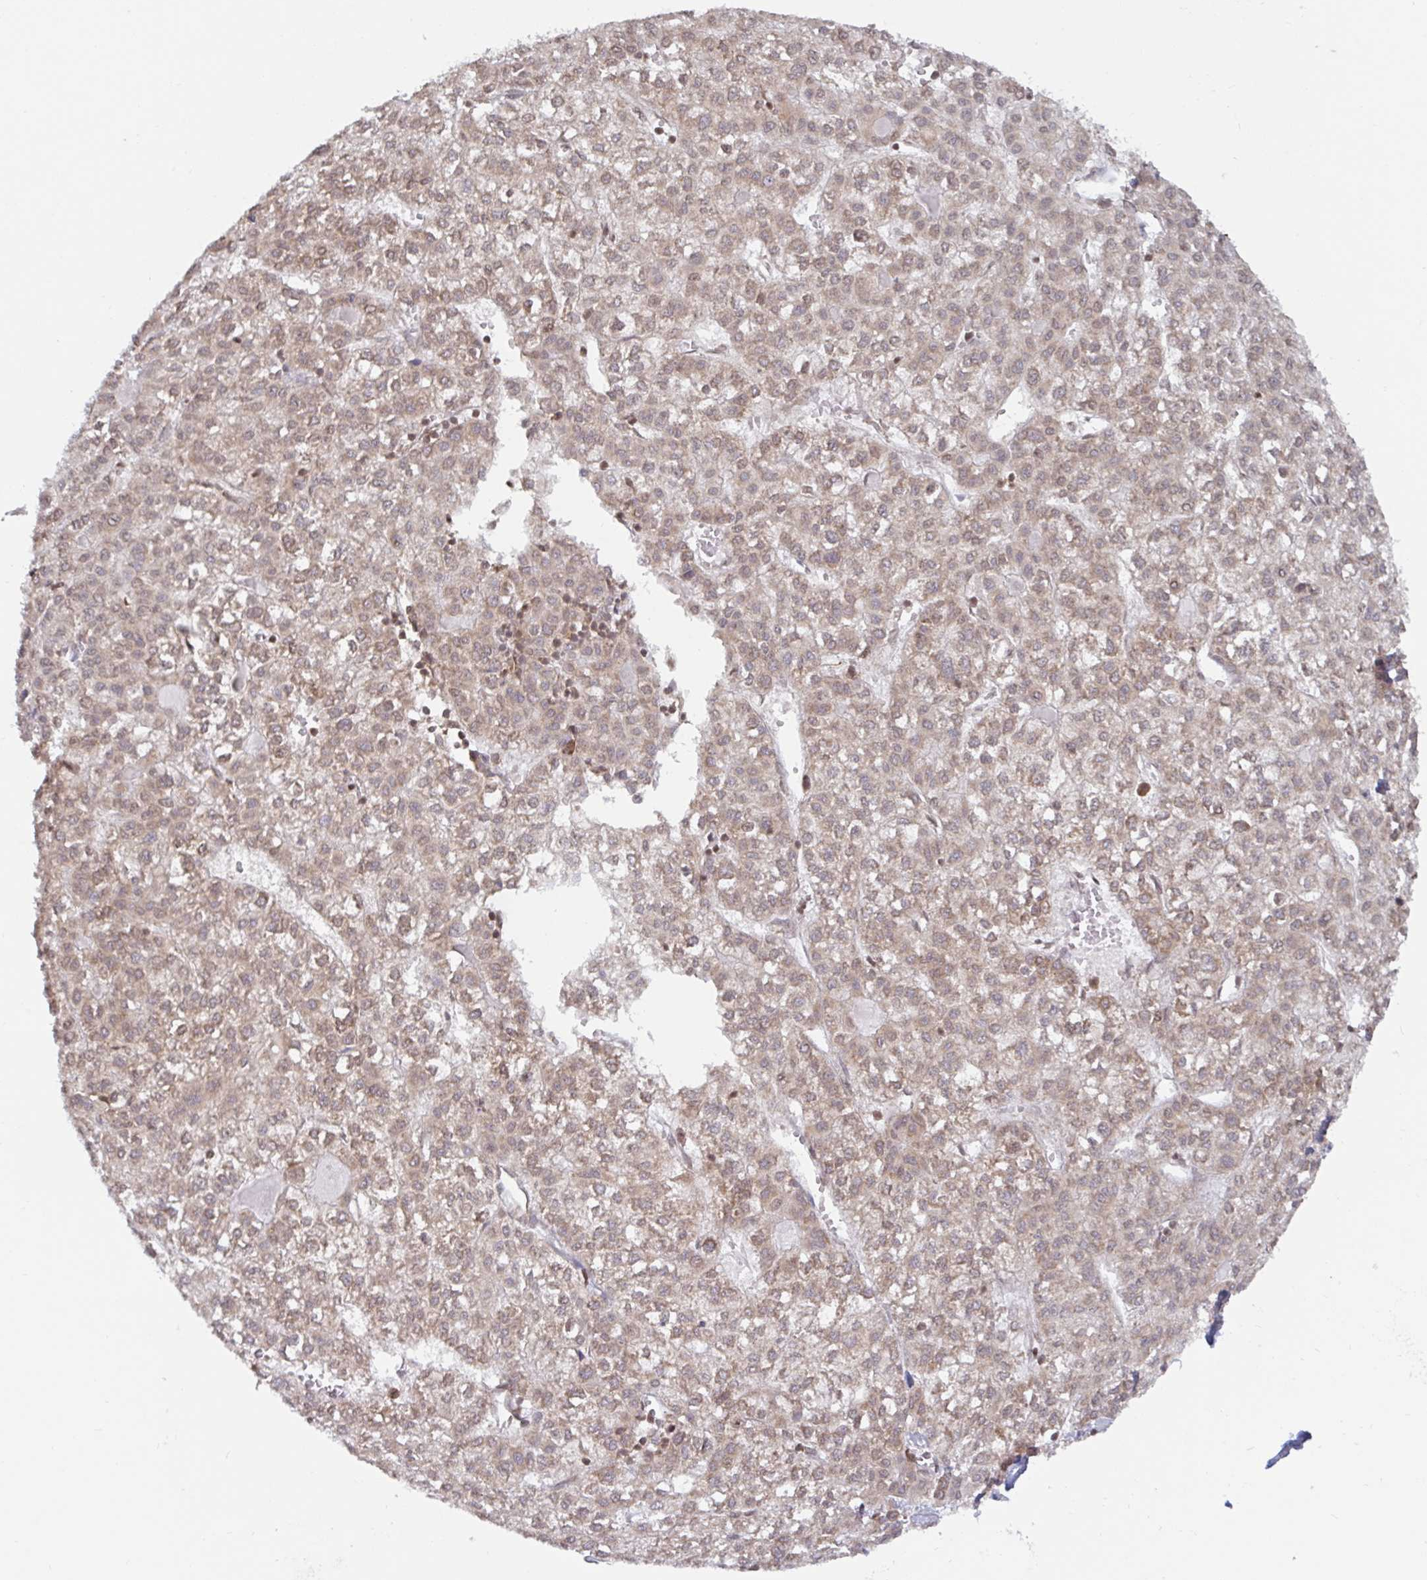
{"staining": {"intensity": "weak", "quantity": ">75%", "location": "cytoplasmic/membranous"}, "tissue": "liver cancer", "cell_type": "Tumor cells", "image_type": "cancer", "snomed": [{"axis": "morphology", "description": "Carcinoma, Hepatocellular, NOS"}, {"axis": "topography", "description": "Liver"}], "caption": "Liver cancer (hepatocellular carcinoma) stained with a protein marker exhibits weak staining in tumor cells.", "gene": "LARP1", "patient": {"sex": "female", "age": 43}}